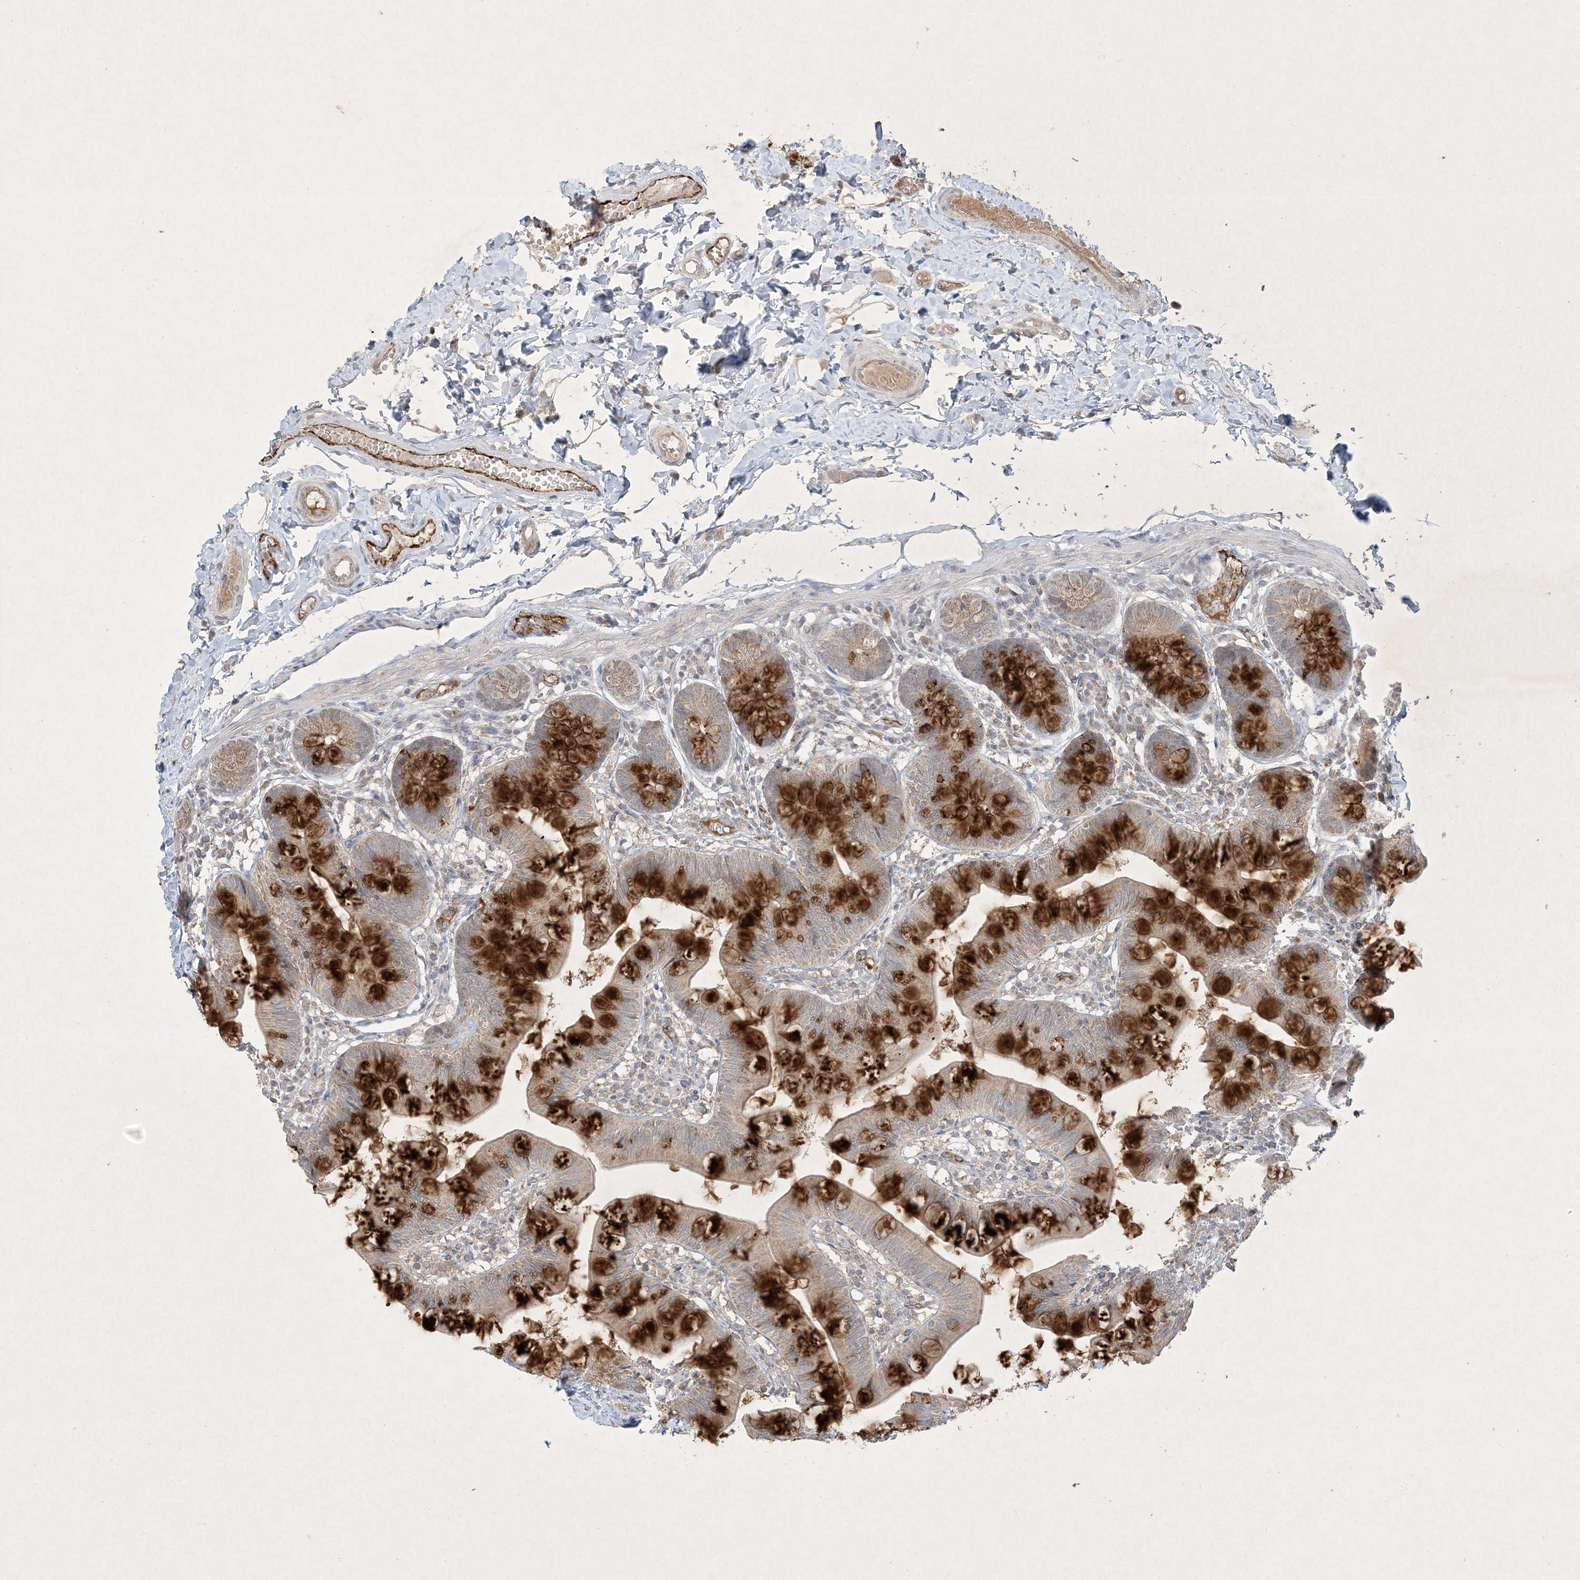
{"staining": {"intensity": "strong", "quantity": "25%-75%", "location": "cytoplasmic/membranous"}, "tissue": "small intestine", "cell_type": "Glandular cells", "image_type": "normal", "snomed": [{"axis": "morphology", "description": "Normal tissue, NOS"}, {"axis": "topography", "description": "Small intestine"}], "caption": "This photomicrograph displays immunohistochemistry (IHC) staining of benign human small intestine, with high strong cytoplasmic/membranous expression in approximately 25%-75% of glandular cells.", "gene": "PRSS36", "patient": {"sex": "male", "age": 7}}